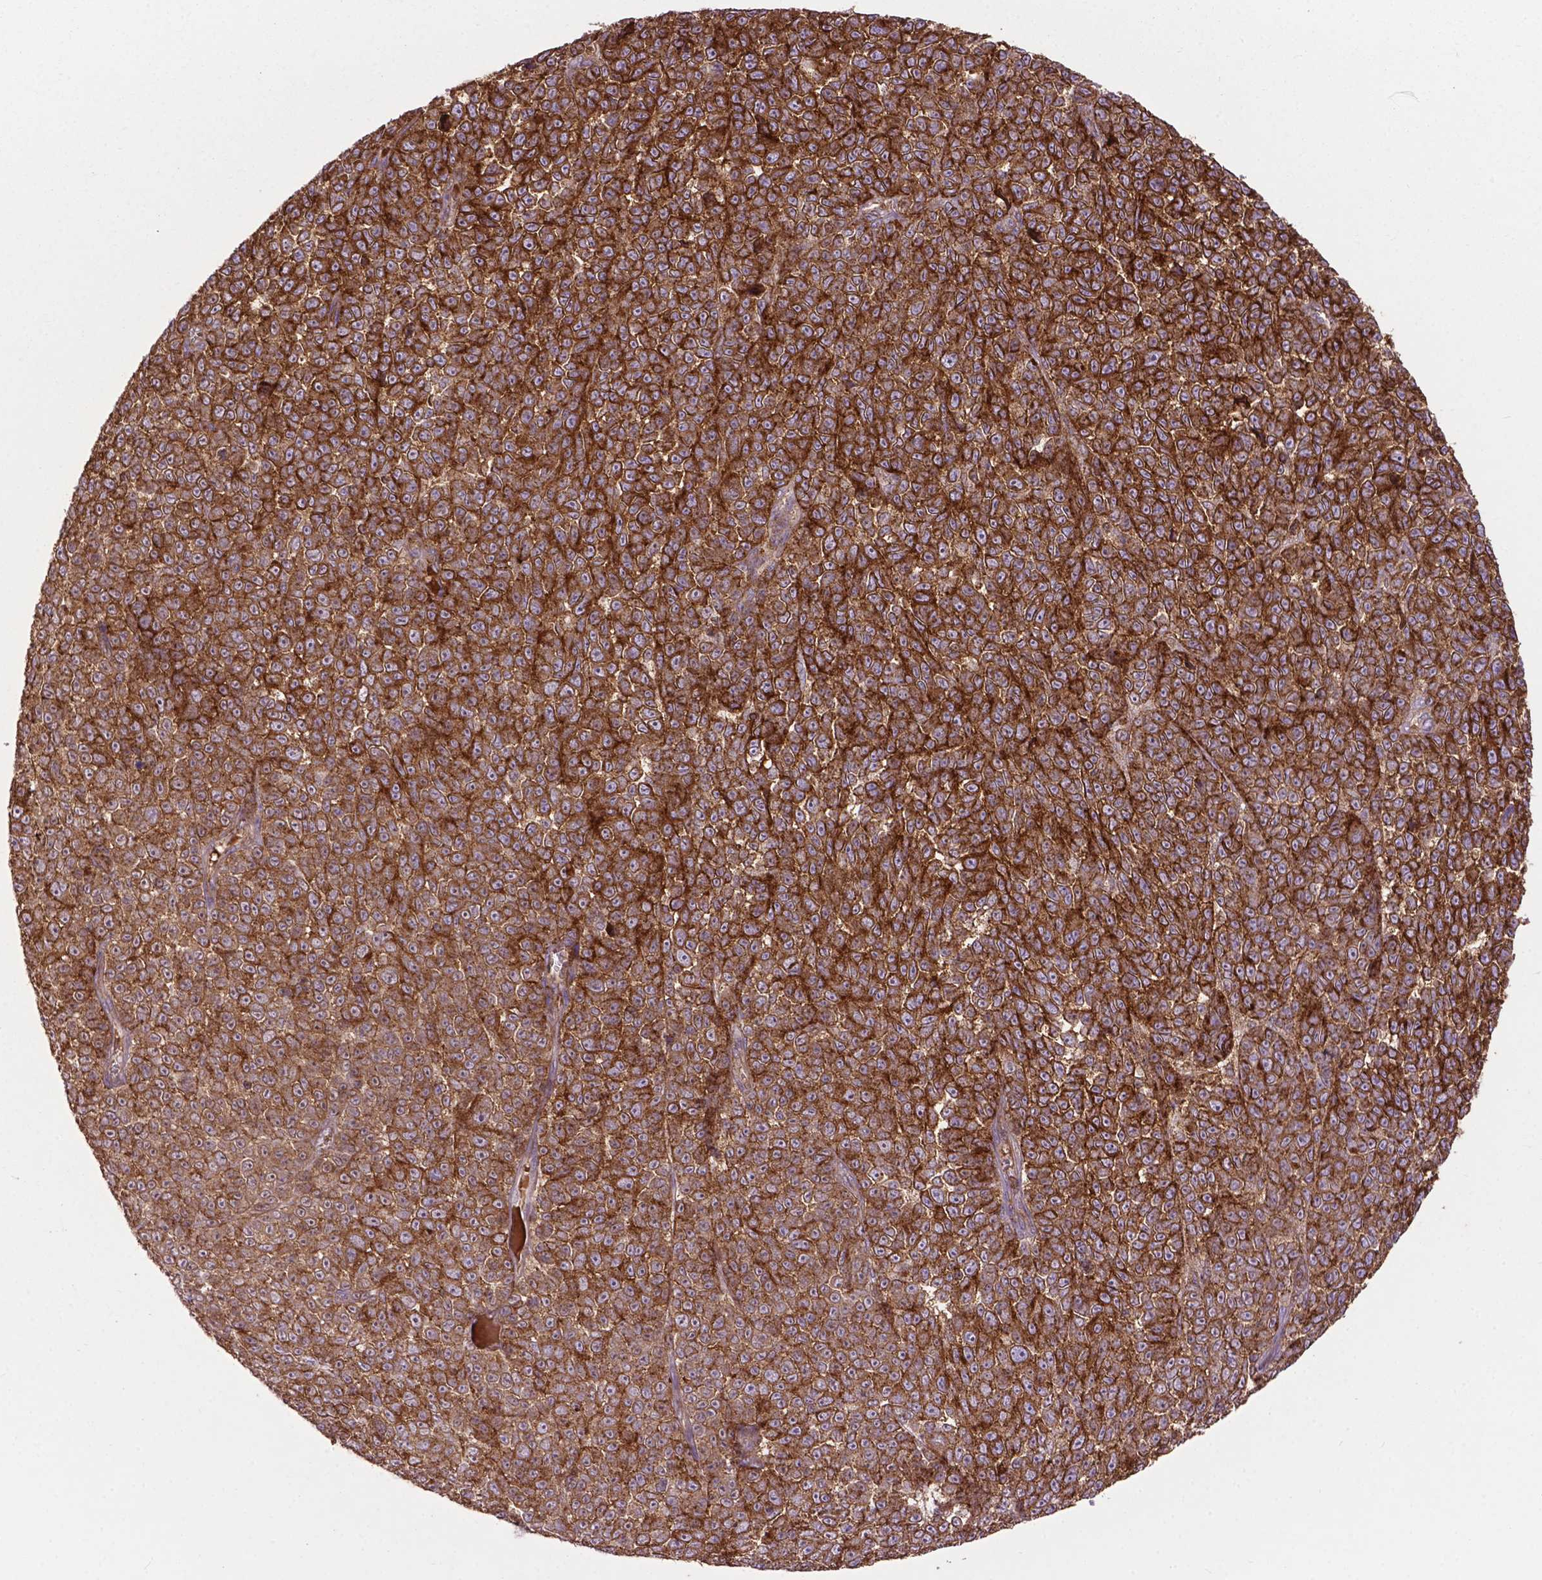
{"staining": {"intensity": "strong", "quantity": ">75%", "location": "cytoplasmic/membranous"}, "tissue": "melanoma", "cell_type": "Tumor cells", "image_type": "cancer", "snomed": [{"axis": "morphology", "description": "Malignant melanoma, NOS"}, {"axis": "topography", "description": "Skin"}], "caption": "Immunohistochemistry photomicrograph of neoplastic tissue: melanoma stained using IHC shows high levels of strong protein expression localized specifically in the cytoplasmic/membranous of tumor cells, appearing as a cytoplasmic/membranous brown color.", "gene": "CHMP4A", "patient": {"sex": "female", "age": 95}}